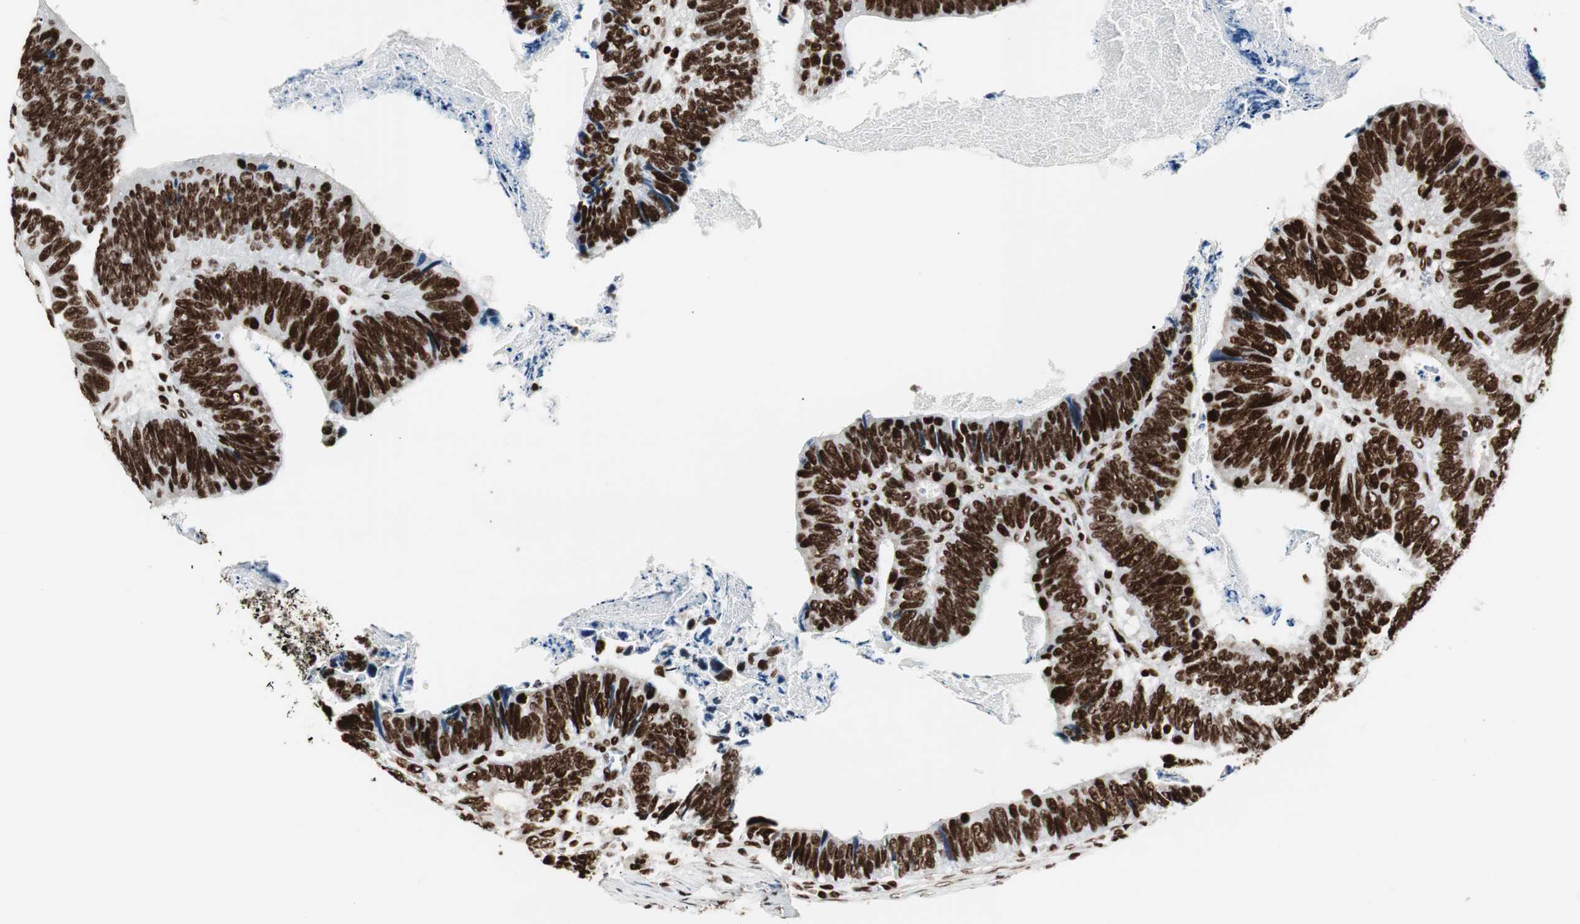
{"staining": {"intensity": "strong", "quantity": ">75%", "location": "nuclear"}, "tissue": "colorectal cancer", "cell_type": "Tumor cells", "image_type": "cancer", "snomed": [{"axis": "morphology", "description": "Adenocarcinoma, NOS"}, {"axis": "topography", "description": "Colon"}], "caption": "Strong nuclear expression for a protein is seen in approximately >75% of tumor cells of colorectal adenocarcinoma using IHC.", "gene": "MTA2", "patient": {"sex": "male", "age": 72}}